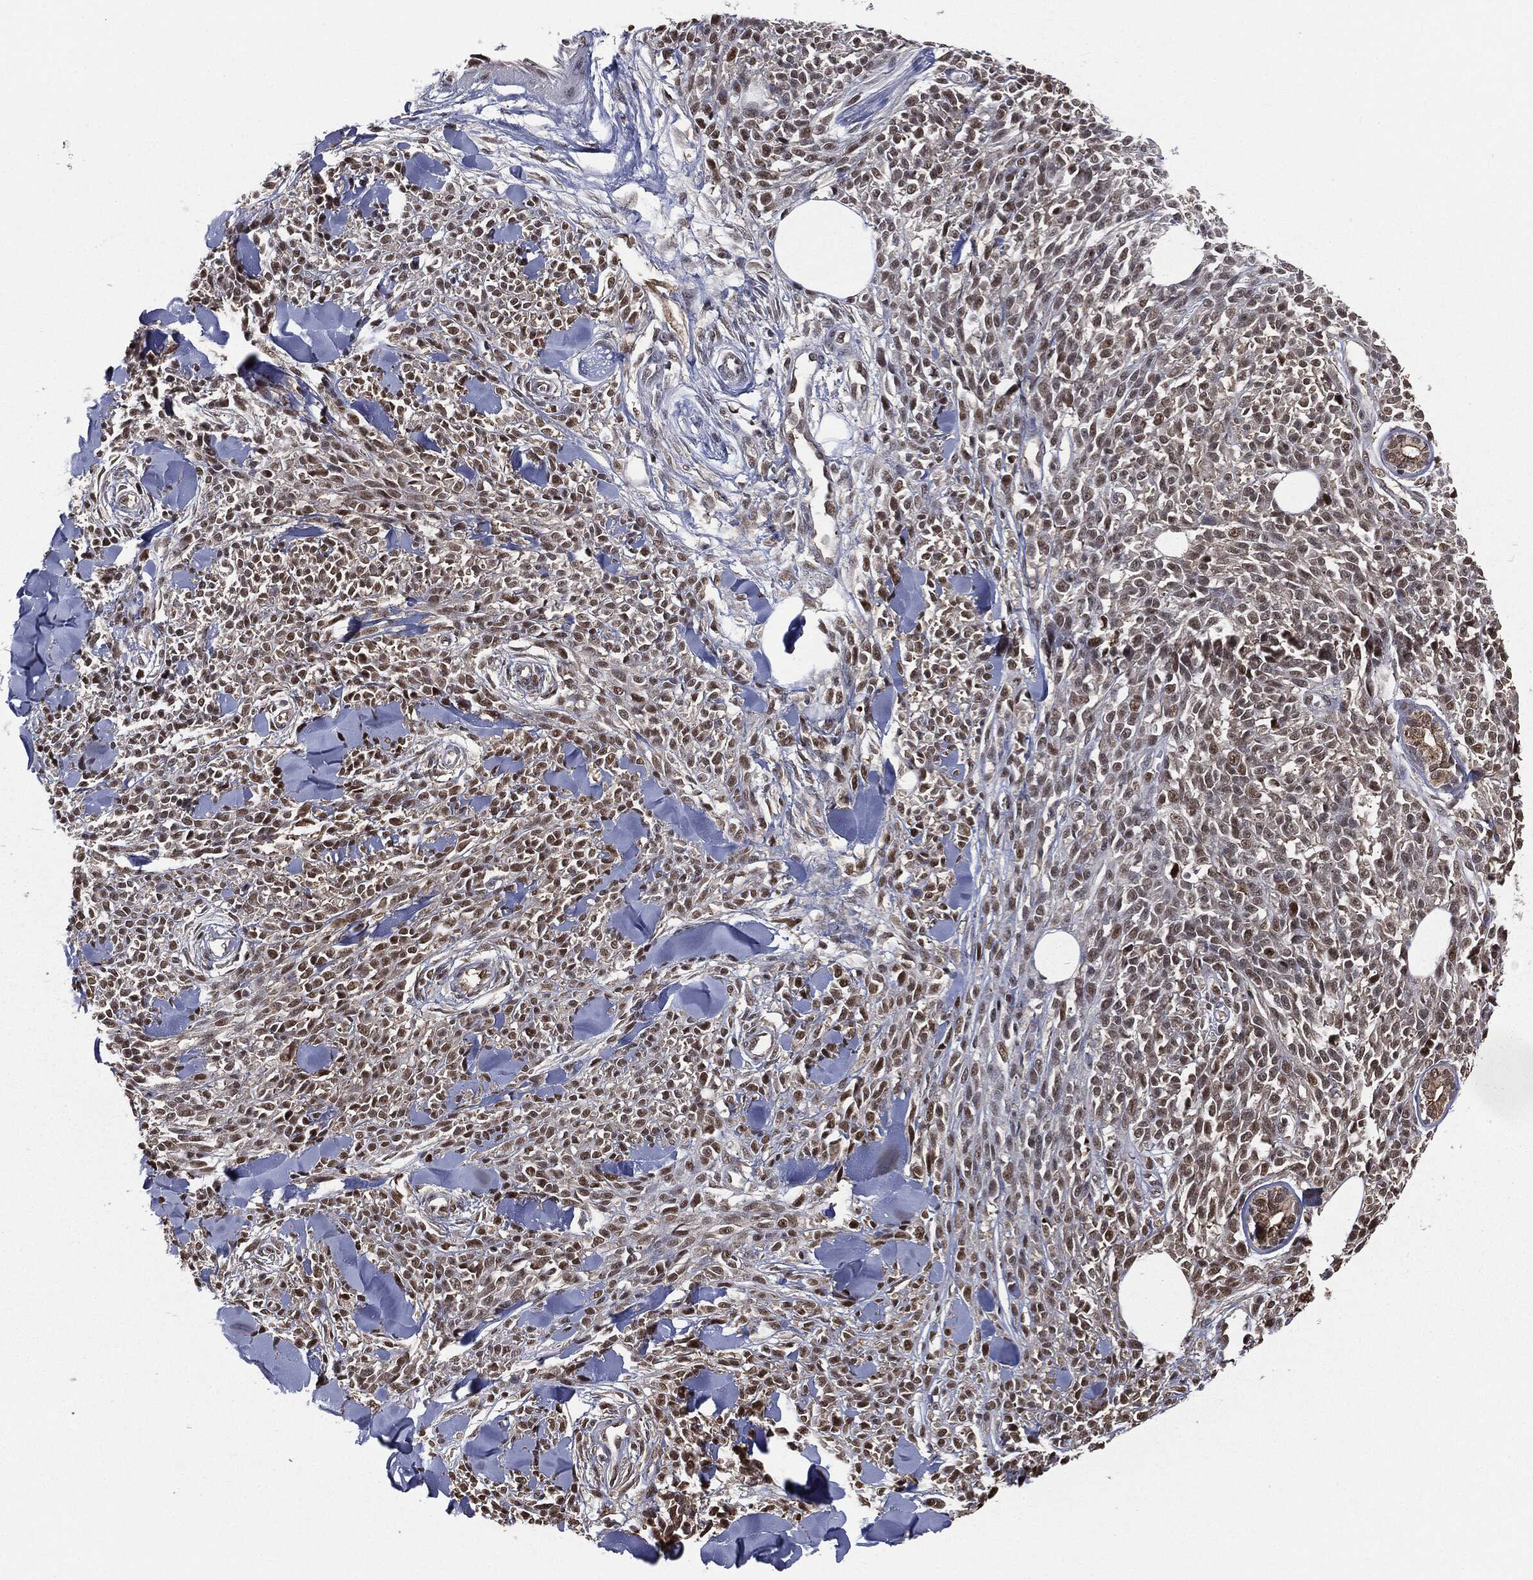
{"staining": {"intensity": "moderate", "quantity": "<25%", "location": "nuclear"}, "tissue": "melanoma", "cell_type": "Tumor cells", "image_type": "cancer", "snomed": [{"axis": "morphology", "description": "Malignant melanoma, NOS"}, {"axis": "topography", "description": "Skin"}, {"axis": "topography", "description": "Skin of trunk"}], "caption": "IHC (DAB) staining of human melanoma exhibits moderate nuclear protein positivity in about <25% of tumor cells. (Brightfield microscopy of DAB IHC at high magnification).", "gene": "SHLD2", "patient": {"sex": "male", "age": 74}}